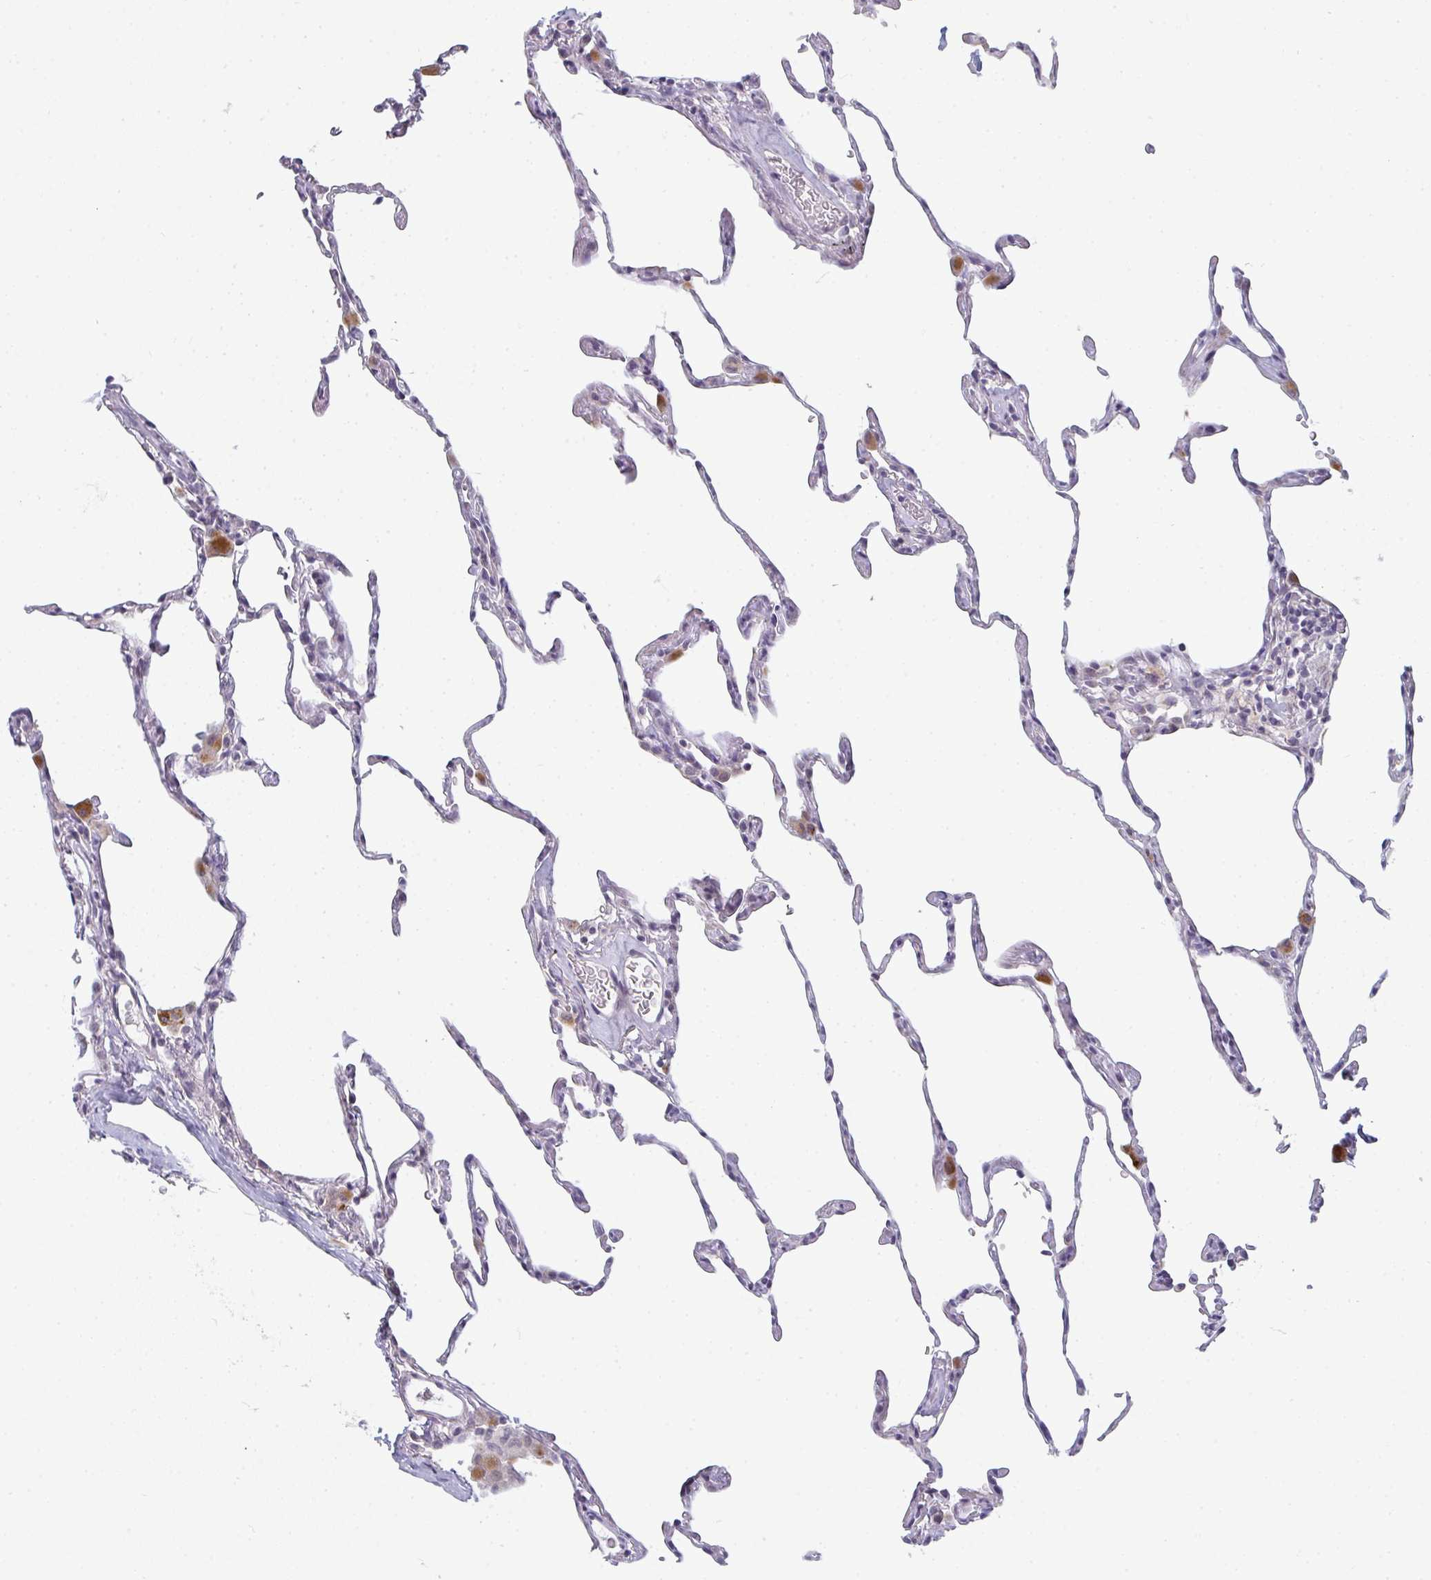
{"staining": {"intensity": "moderate", "quantity": "<25%", "location": "cytoplasmic/membranous"}, "tissue": "lung", "cell_type": "Alveolar cells", "image_type": "normal", "snomed": [{"axis": "morphology", "description": "Normal tissue, NOS"}, {"axis": "topography", "description": "Lung"}], "caption": "Normal lung displays moderate cytoplasmic/membranous staining in about <25% of alveolar cells, visualized by immunohistochemistry. Using DAB (brown) and hematoxylin (blue) stains, captured at high magnification using brightfield microscopy.", "gene": "TEX33", "patient": {"sex": "female", "age": 57}}